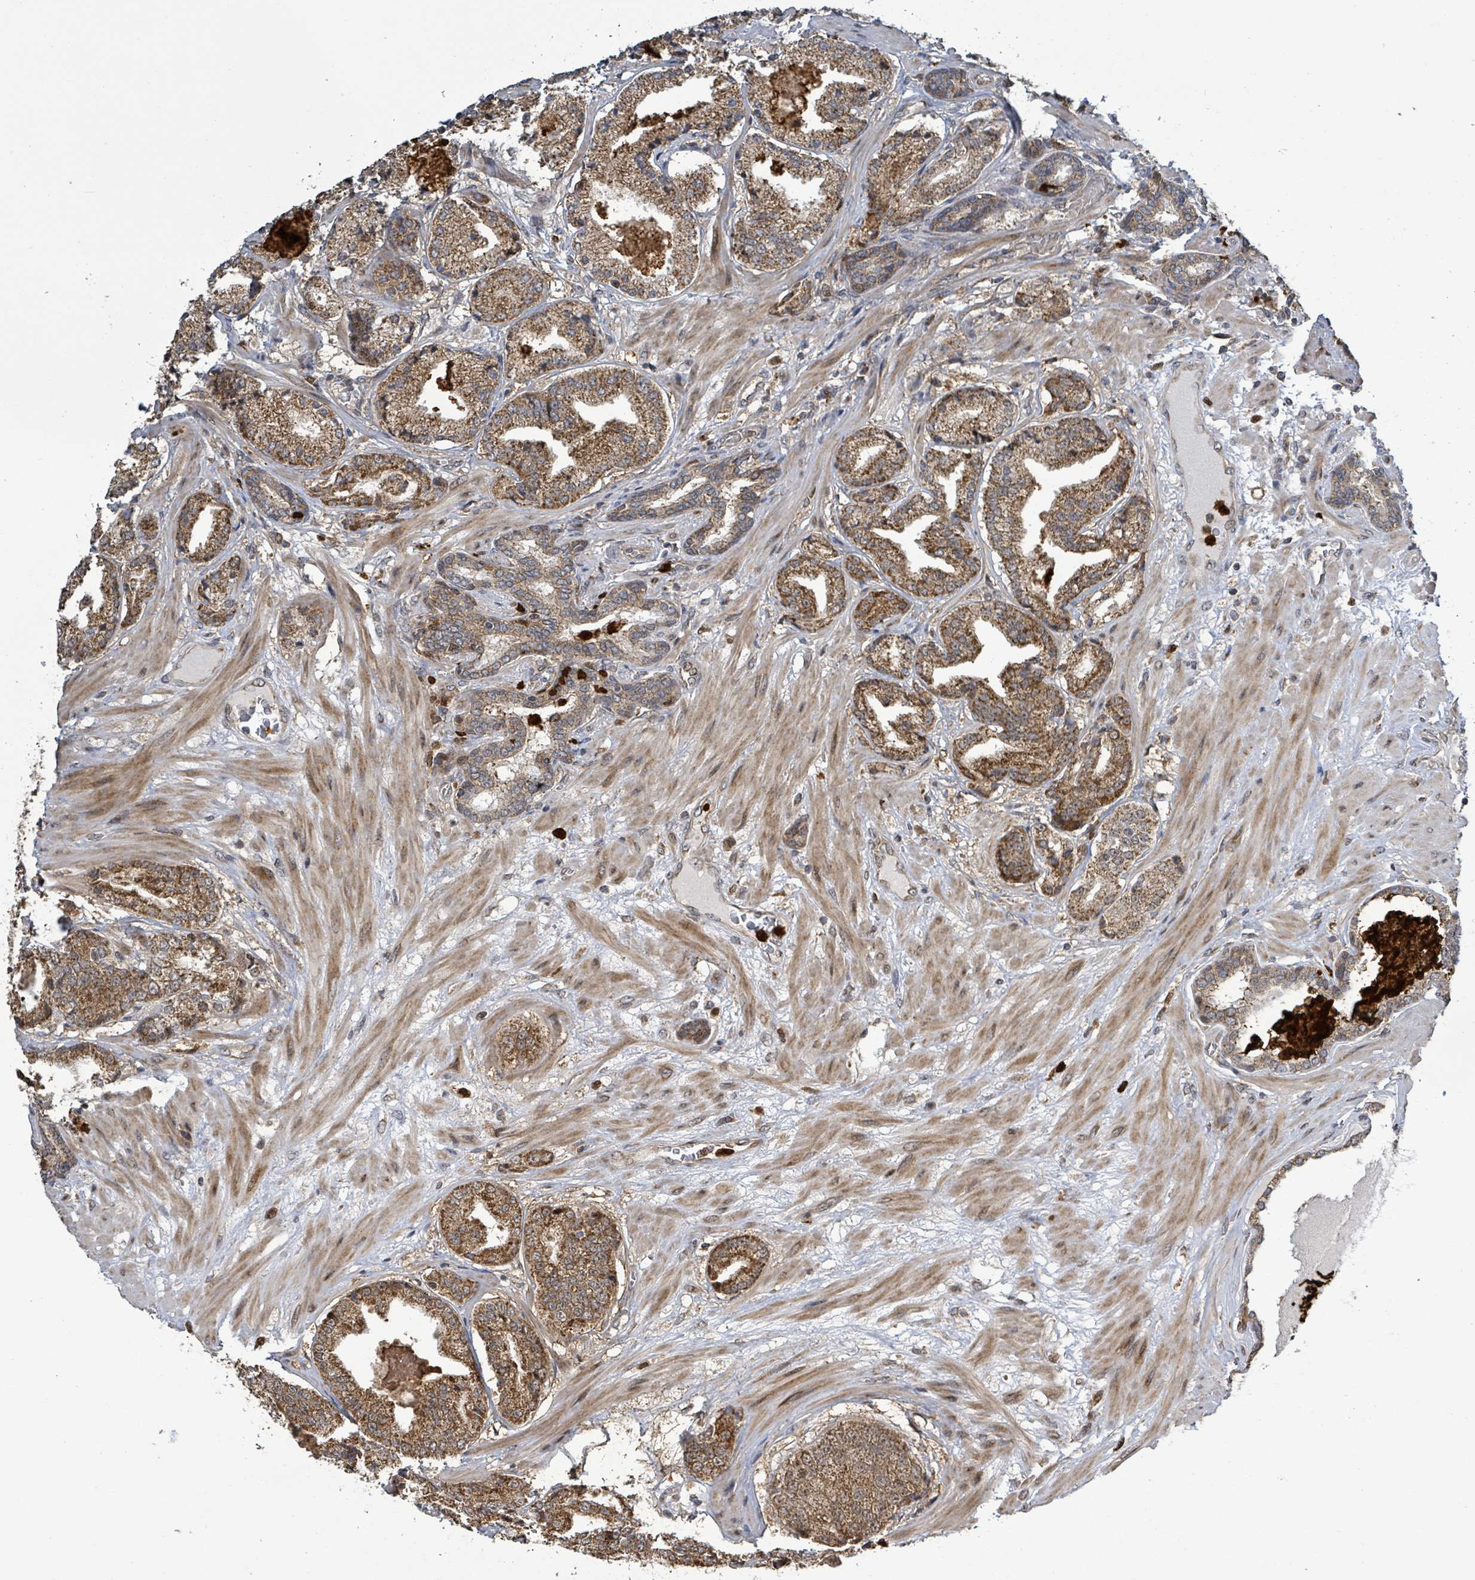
{"staining": {"intensity": "moderate", "quantity": ">75%", "location": "cytoplasmic/membranous"}, "tissue": "prostate cancer", "cell_type": "Tumor cells", "image_type": "cancer", "snomed": [{"axis": "morphology", "description": "Adenocarcinoma, High grade"}, {"axis": "topography", "description": "Prostate"}], "caption": "Moderate cytoplasmic/membranous expression is identified in about >75% of tumor cells in adenocarcinoma (high-grade) (prostate).", "gene": "COQ6", "patient": {"sex": "male", "age": 63}}